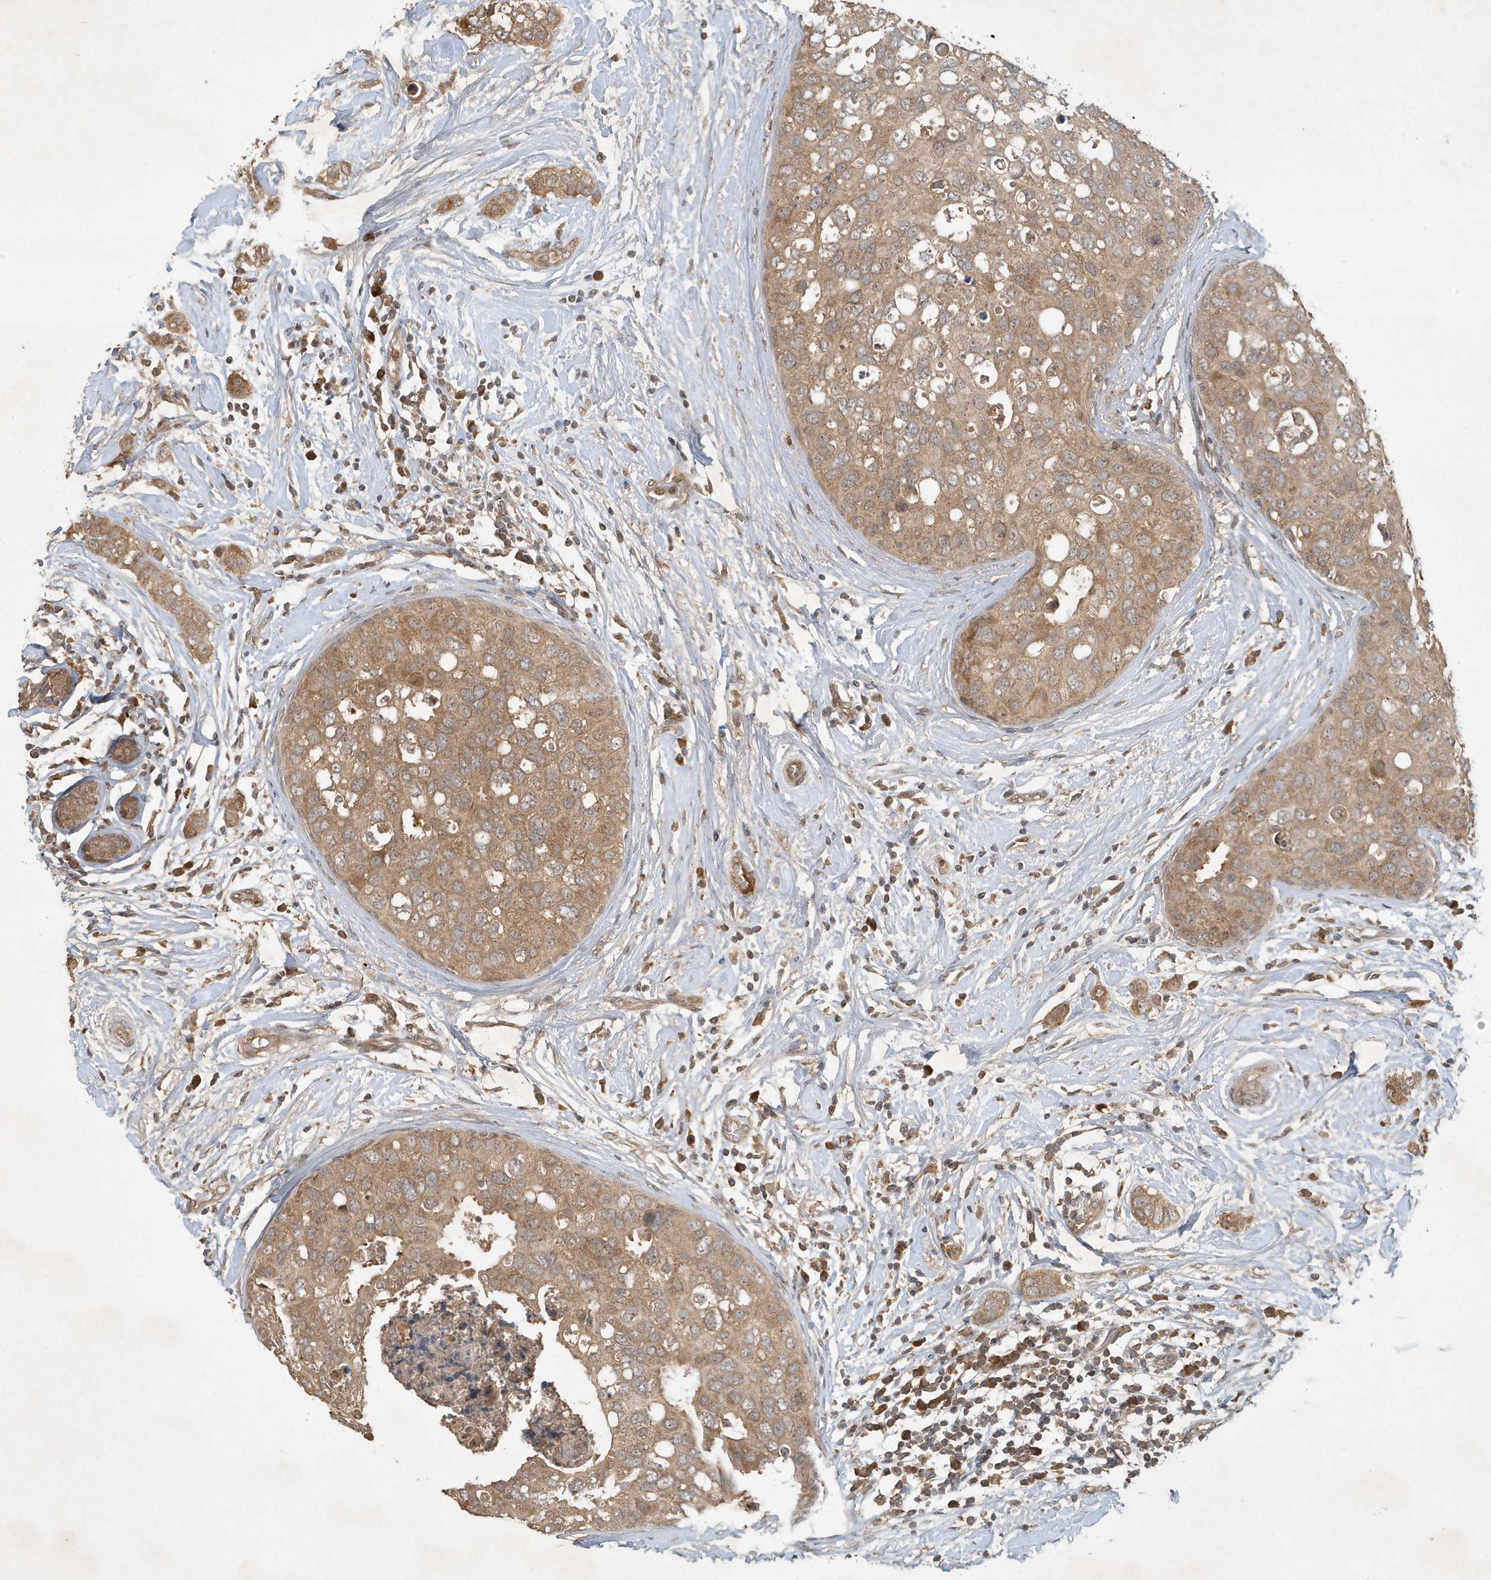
{"staining": {"intensity": "moderate", "quantity": ">75%", "location": "cytoplasmic/membranous"}, "tissue": "breast cancer", "cell_type": "Tumor cells", "image_type": "cancer", "snomed": [{"axis": "morphology", "description": "Duct carcinoma"}, {"axis": "topography", "description": "Breast"}], "caption": "A micrograph of human breast cancer stained for a protein shows moderate cytoplasmic/membranous brown staining in tumor cells.", "gene": "ABCB9", "patient": {"sex": "female", "age": 50}}